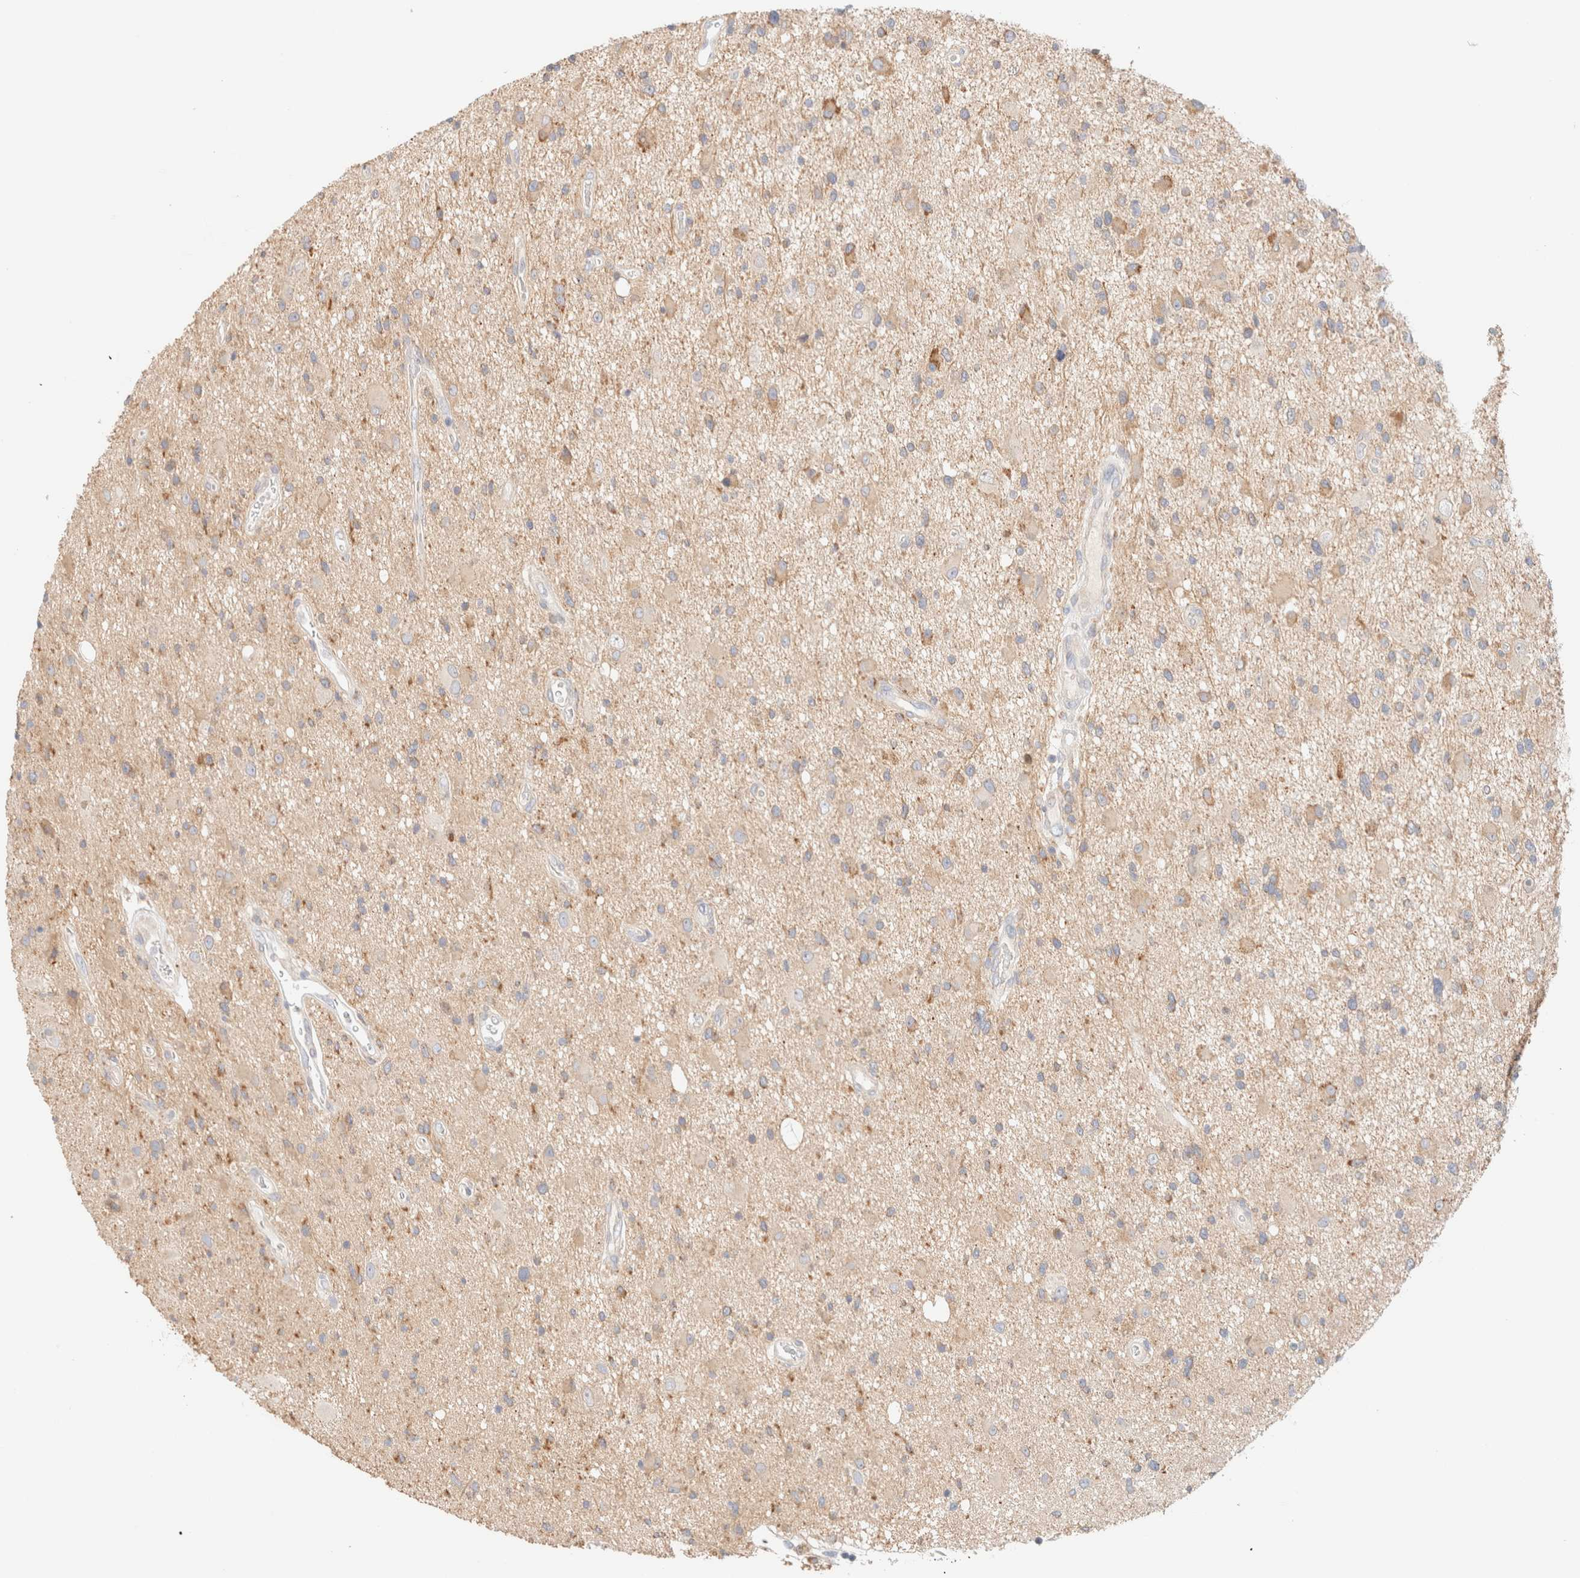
{"staining": {"intensity": "moderate", "quantity": "25%-75%", "location": "cytoplasmic/membranous"}, "tissue": "glioma", "cell_type": "Tumor cells", "image_type": "cancer", "snomed": [{"axis": "morphology", "description": "Glioma, malignant, High grade"}, {"axis": "topography", "description": "Brain"}], "caption": "Moderate cytoplasmic/membranous staining for a protein is present in about 25%-75% of tumor cells of glioma using immunohistochemistry.", "gene": "SARM1", "patient": {"sex": "male", "age": 33}}